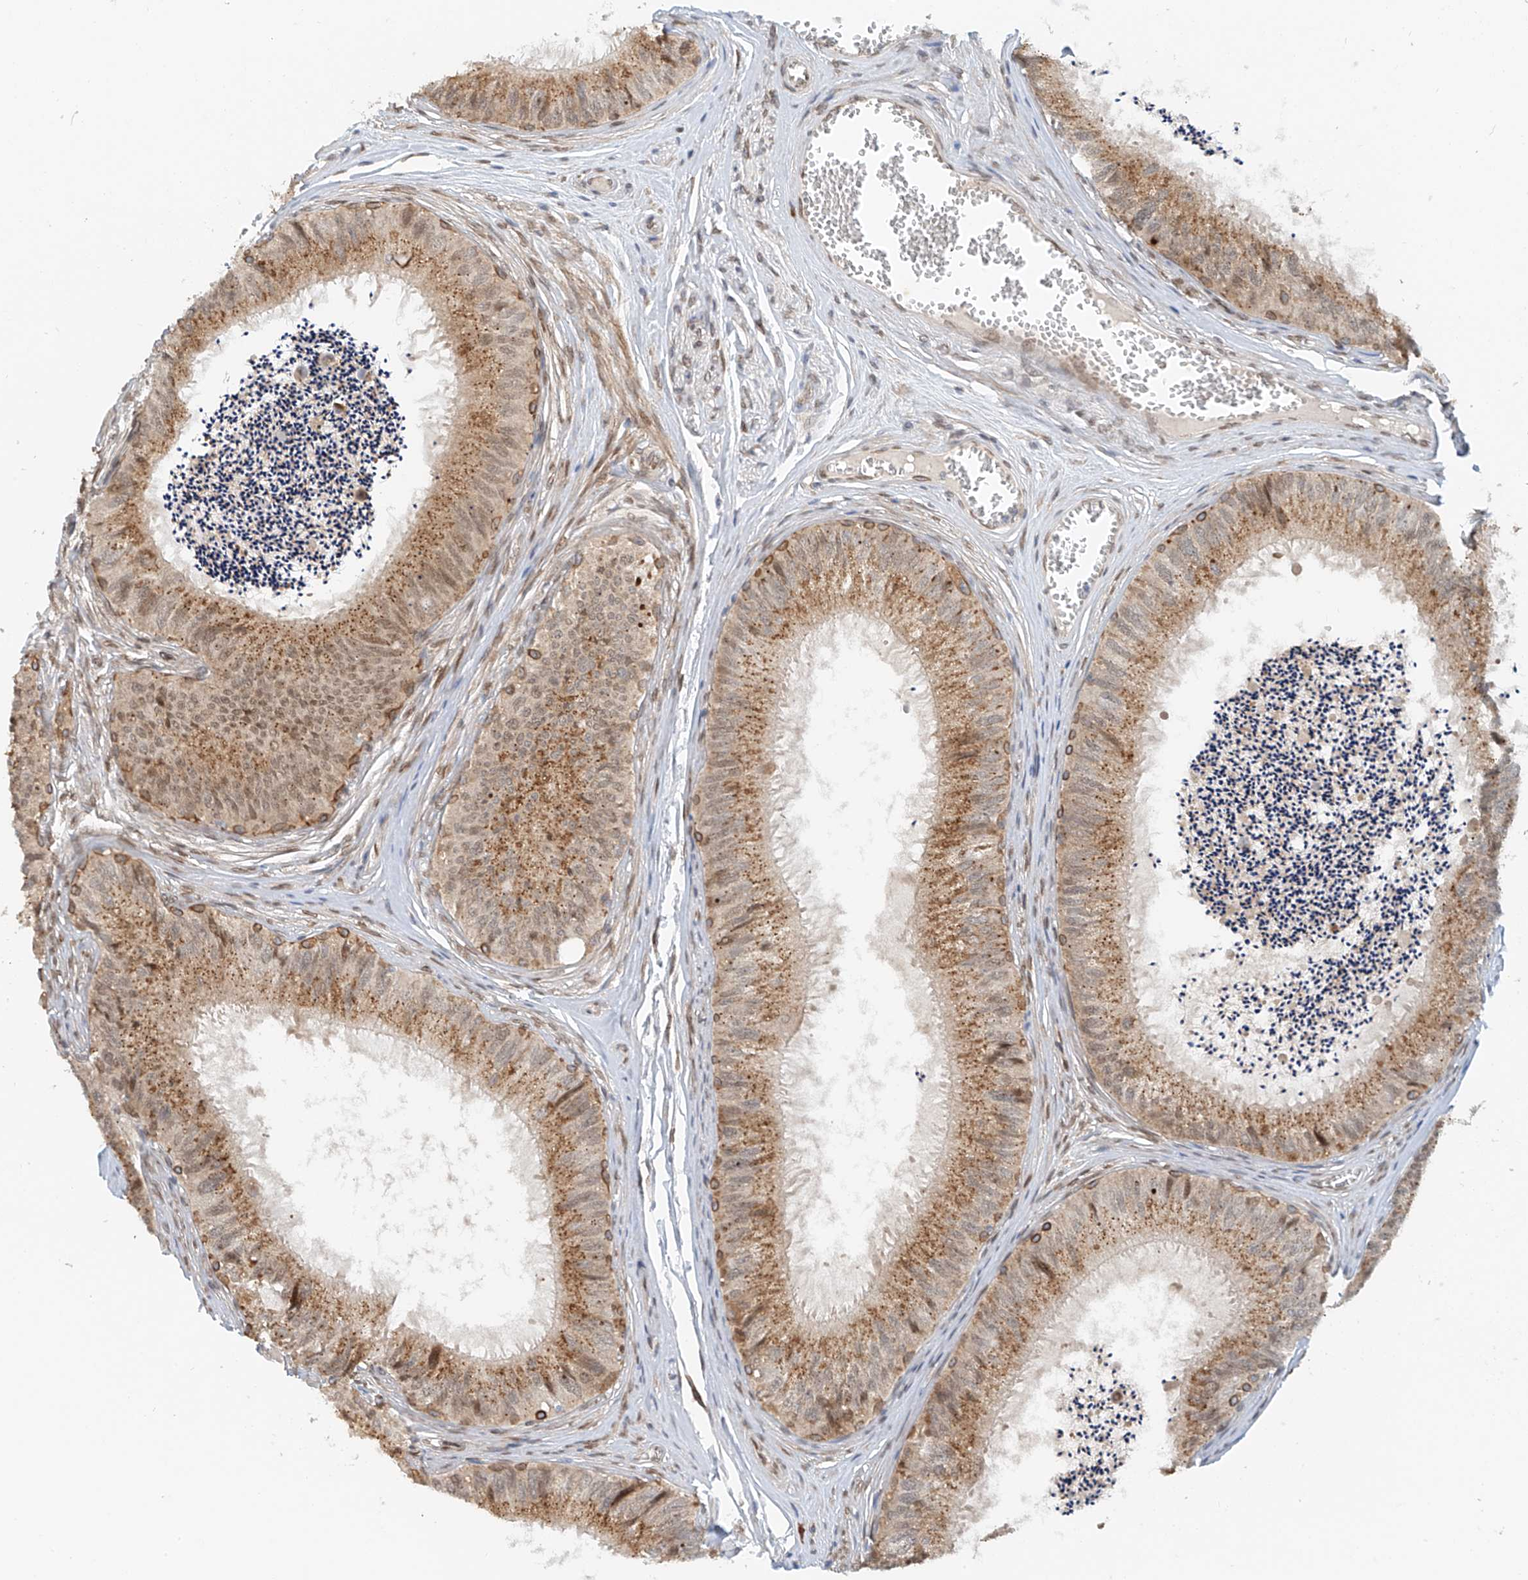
{"staining": {"intensity": "strong", "quantity": "25%-75%", "location": "cytoplasmic/membranous,nuclear"}, "tissue": "epididymis", "cell_type": "Glandular cells", "image_type": "normal", "snomed": [{"axis": "morphology", "description": "Normal tissue, NOS"}, {"axis": "topography", "description": "Epididymis"}], "caption": "Immunohistochemical staining of unremarkable human epididymis reveals high levels of strong cytoplasmic/membranous,nuclear positivity in about 25%-75% of glandular cells.", "gene": "STARD9", "patient": {"sex": "male", "age": 79}}